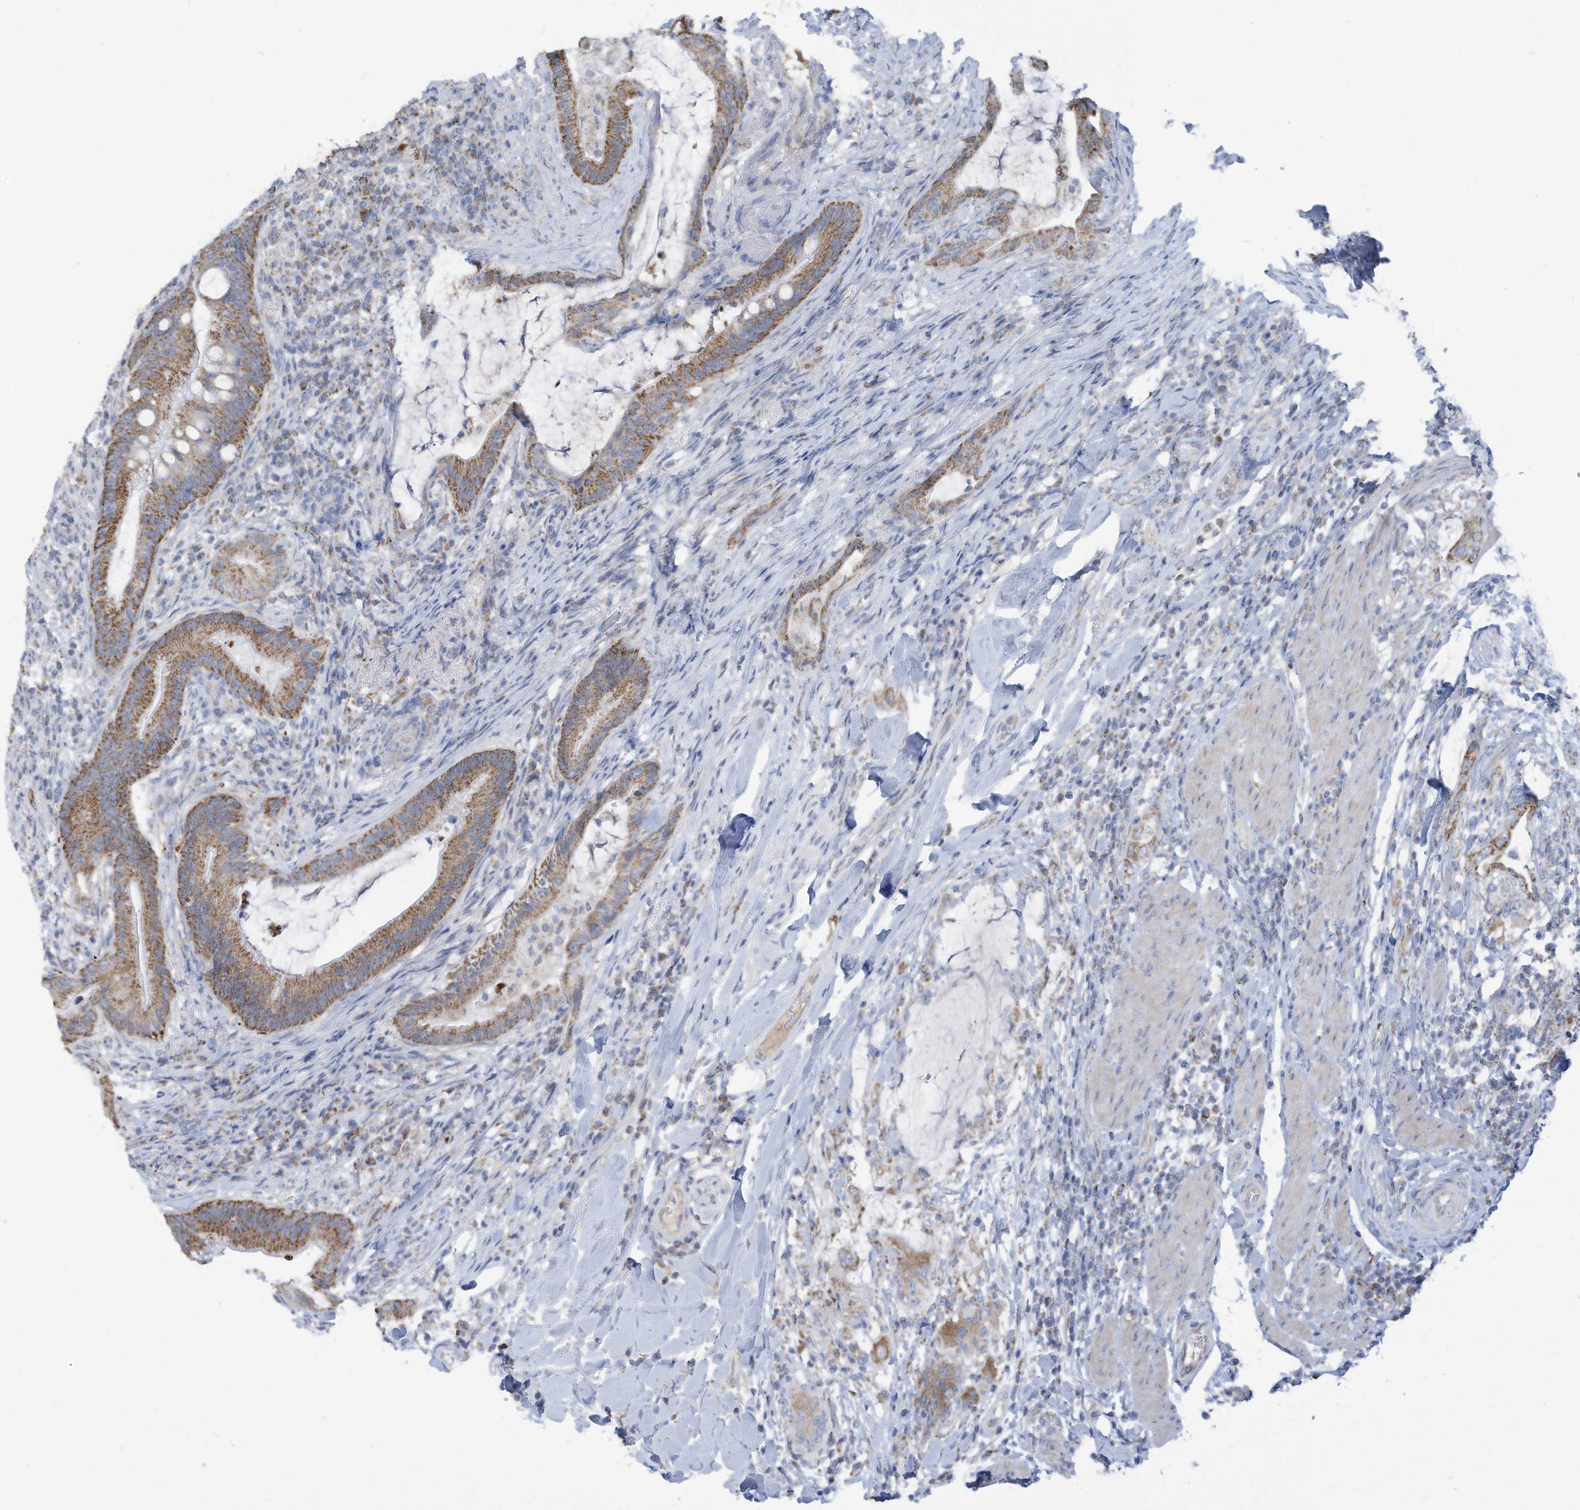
{"staining": {"intensity": "moderate", "quantity": ">75%", "location": "cytoplasmic/membranous"}, "tissue": "colorectal cancer", "cell_type": "Tumor cells", "image_type": "cancer", "snomed": [{"axis": "morphology", "description": "Adenocarcinoma, NOS"}, {"axis": "topography", "description": "Colon"}], "caption": "Colorectal cancer (adenocarcinoma) was stained to show a protein in brown. There is medium levels of moderate cytoplasmic/membranous positivity in about >75% of tumor cells. (IHC, brightfield microscopy, high magnification).", "gene": "NLN", "patient": {"sex": "female", "age": 66}}